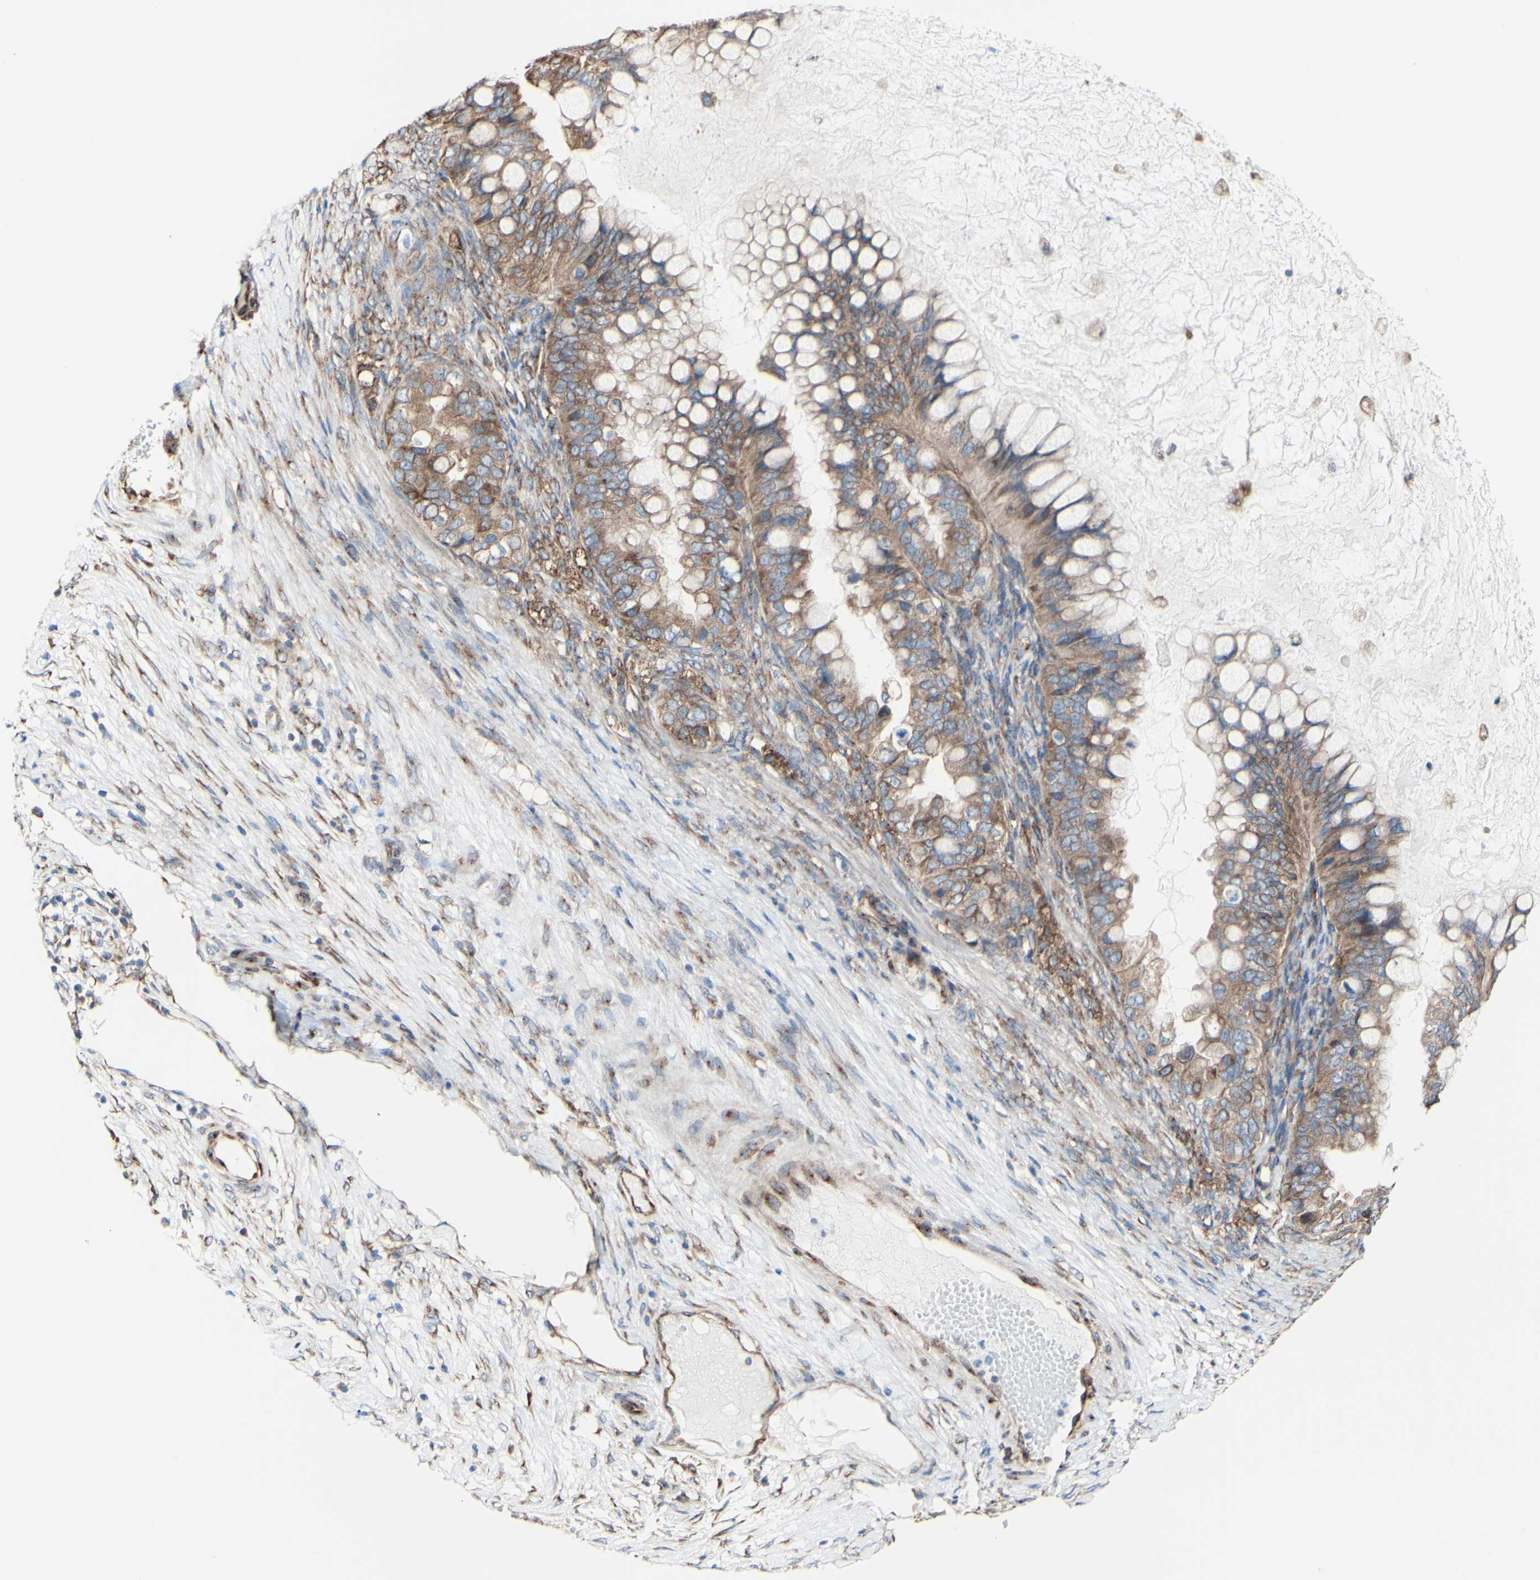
{"staining": {"intensity": "moderate", "quantity": ">75%", "location": "cytoplasmic/membranous"}, "tissue": "ovarian cancer", "cell_type": "Tumor cells", "image_type": "cancer", "snomed": [{"axis": "morphology", "description": "Cystadenocarcinoma, mucinous, NOS"}, {"axis": "topography", "description": "Ovary"}], "caption": "The immunohistochemical stain labels moderate cytoplasmic/membranous staining in tumor cells of ovarian mucinous cystadenocarcinoma tissue.", "gene": "LRIG3", "patient": {"sex": "female", "age": 80}}